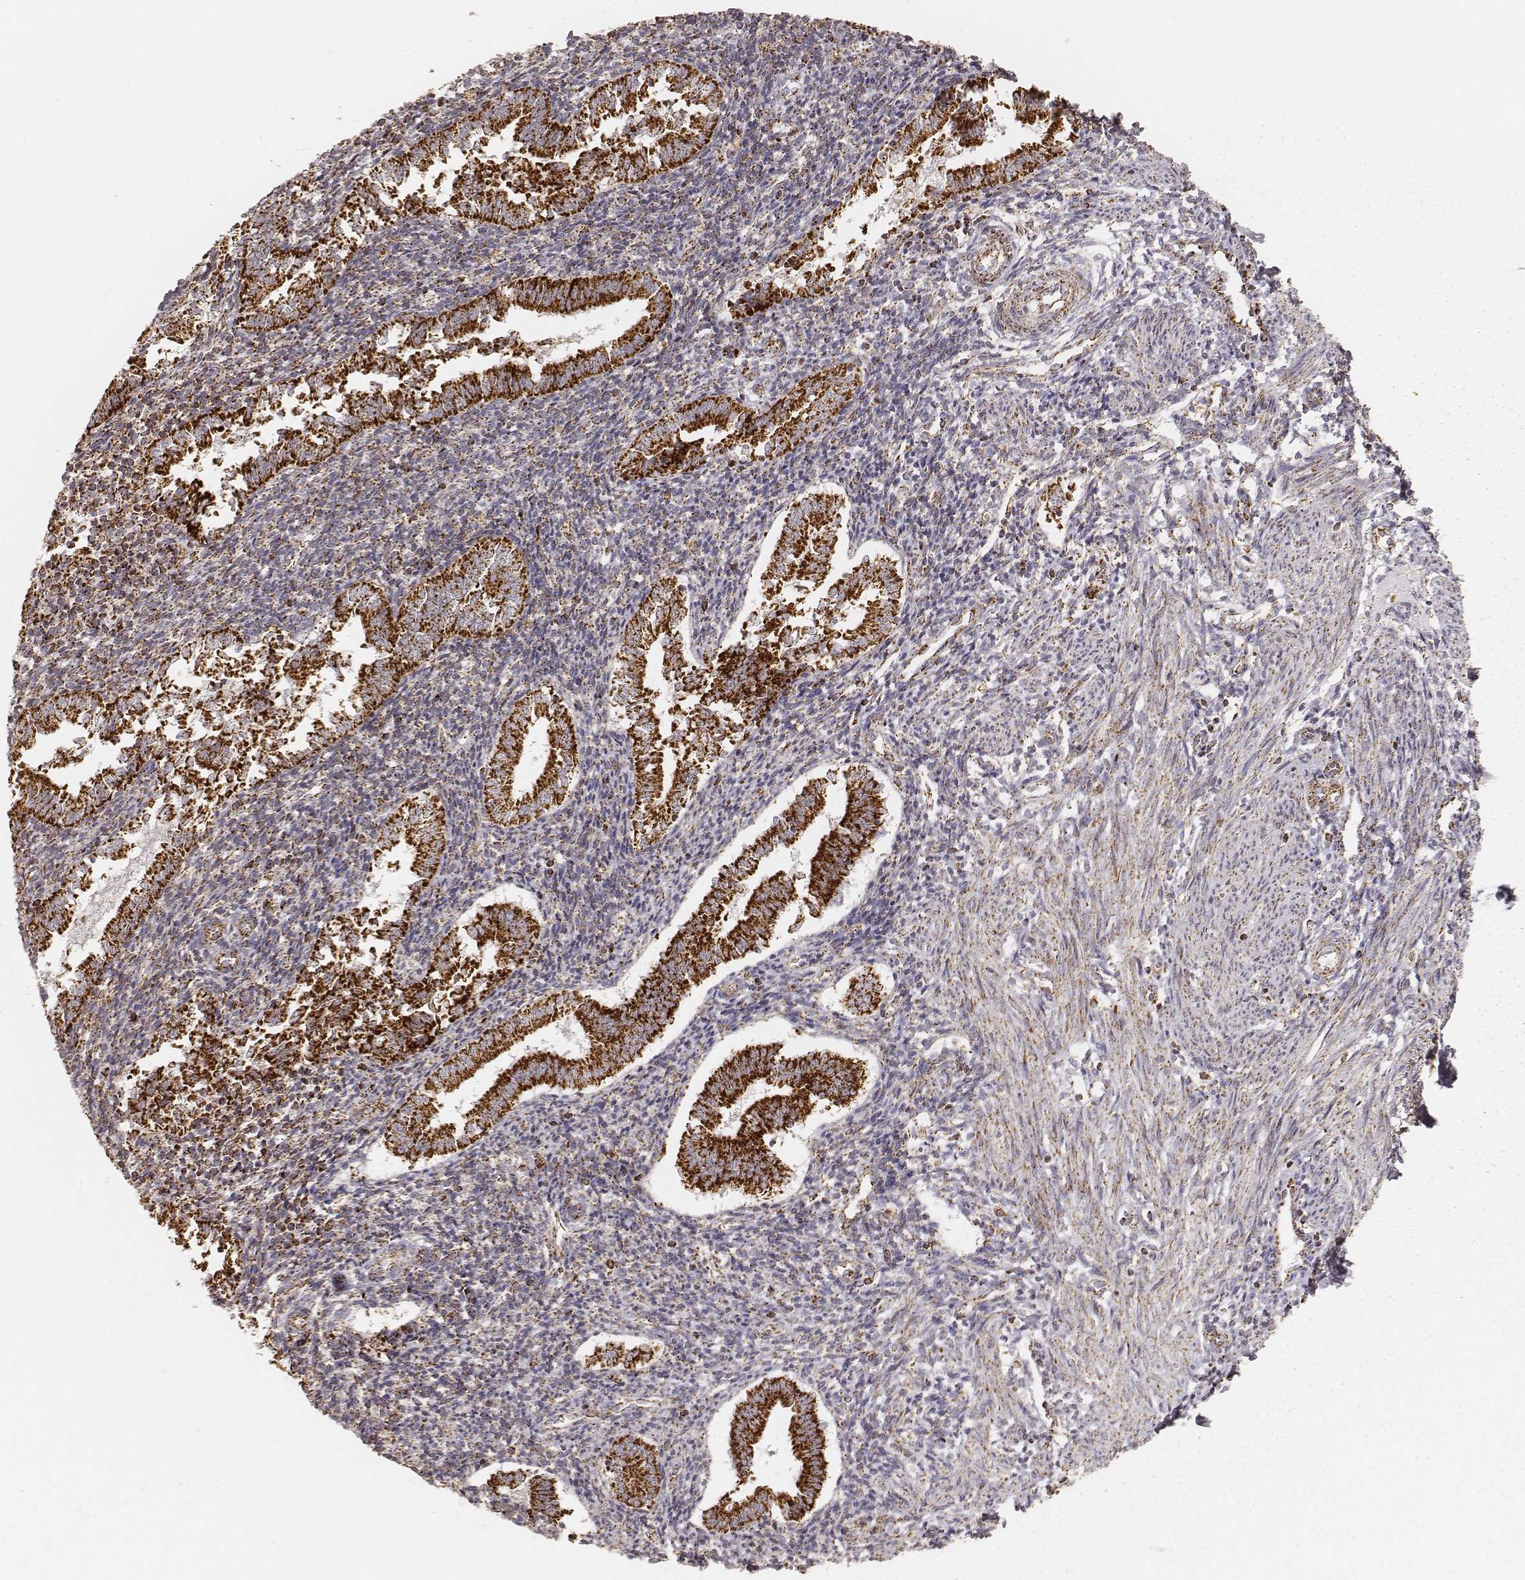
{"staining": {"intensity": "moderate", "quantity": ">75%", "location": "cytoplasmic/membranous"}, "tissue": "endometrium", "cell_type": "Cells in endometrial stroma", "image_type": "normal", "snomed": [{"axis": "morphology", "description": "Normal tissue, NOS"}, {"axis": "topography", "description": "Endometrium"}], "caption": "A high-resolution image shows immunohistochemistry (IHC) staining of benign endometrium, which shows moderate cytoplasmic/membranous expression in approximately >75% of cells in endometrial stroma. (brown staining indicates protein expression, while blue staining denotes nuclei).", "gene": "CS", "patient": {"sex": "female", "age": 25}}